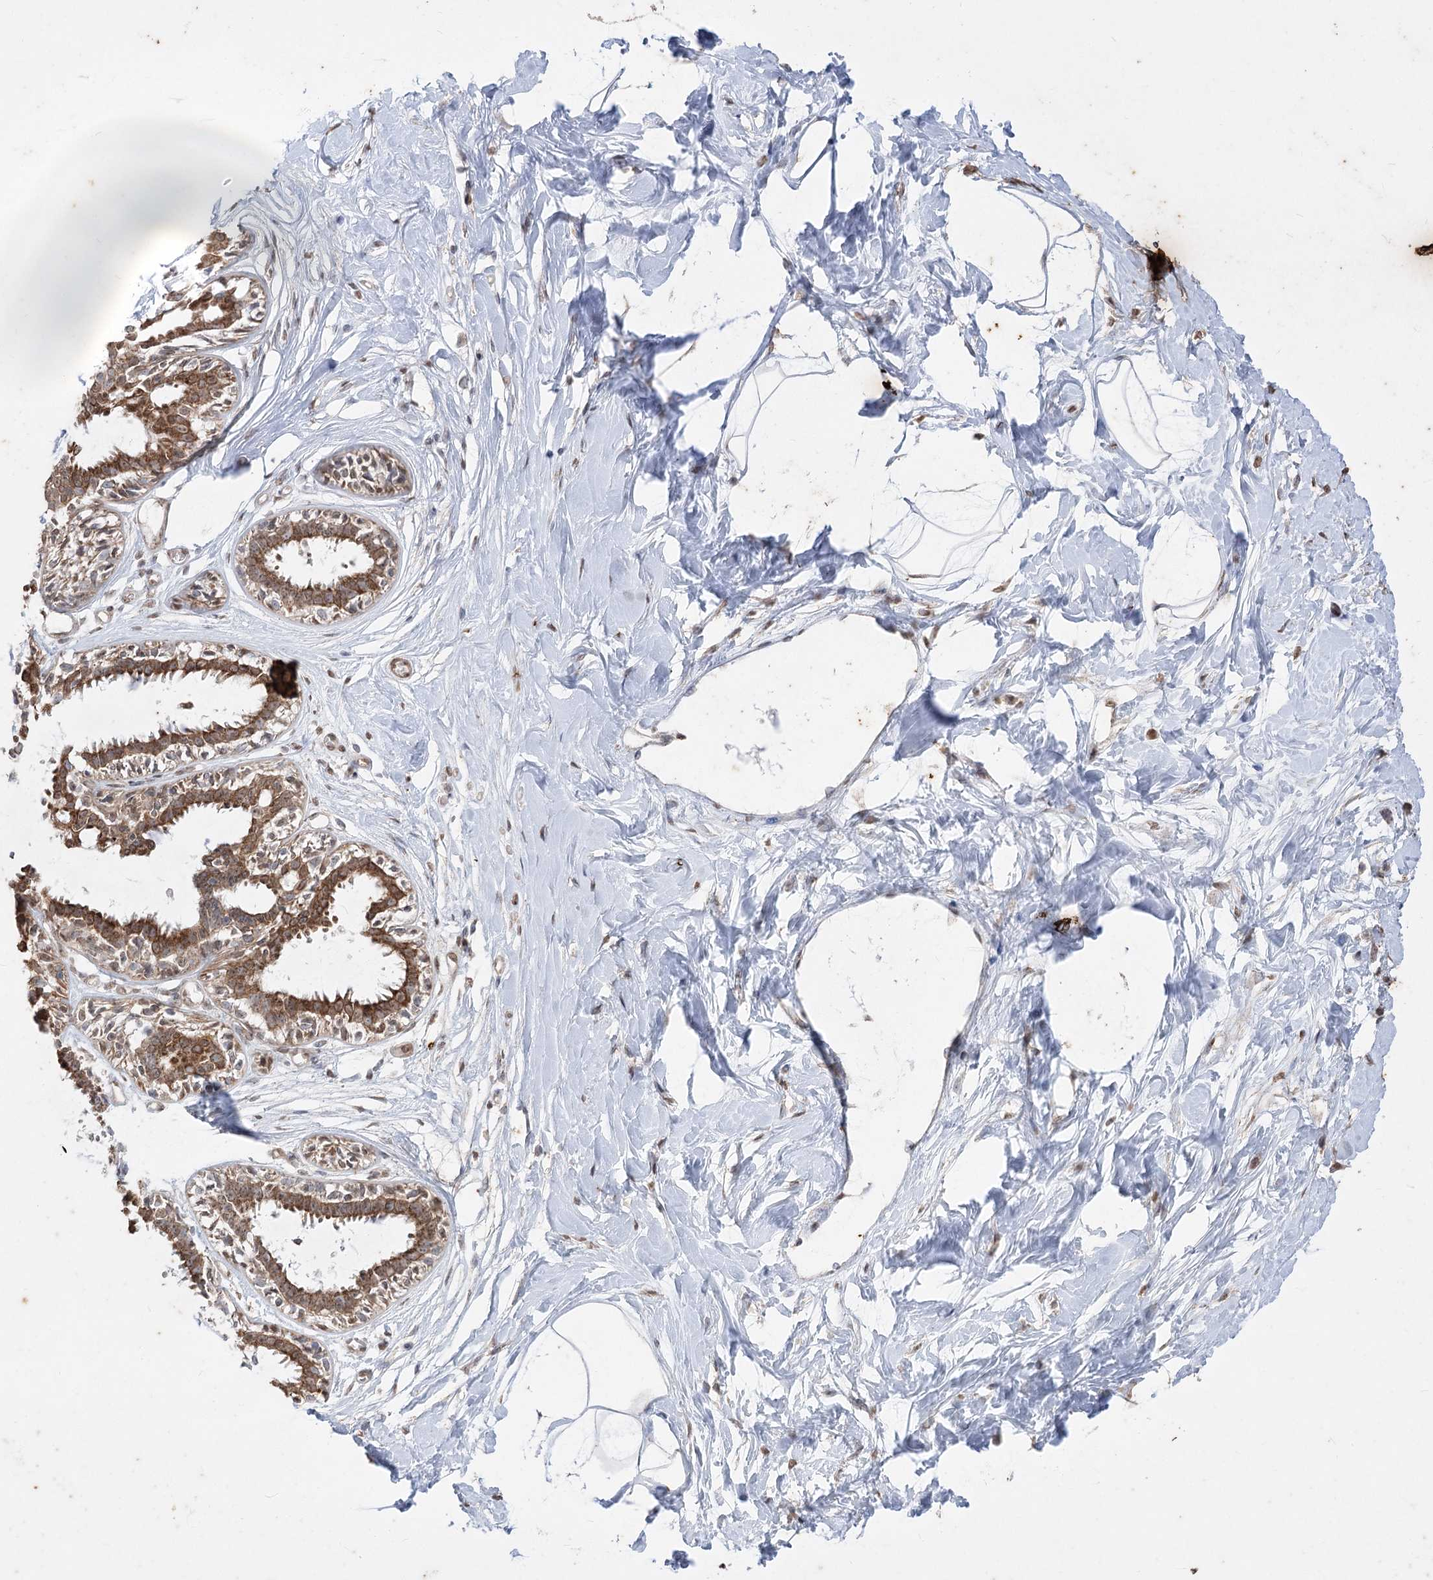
{"staining": {"intensity": "negative", "quantity": "none", "location": "none"}, "tissue": "breast", "cell_type": "Adipocytes", "image_type": "normal", "snomed": [{"axis": "morphology", "description": "Normal tissue, NOS"}, {"axis": "topography", "description": "Breast"}], "caption": "The immunohistochemistry photomicrograph has no significant positivity in adipocytes of breast.", "gene": "ZSCAN23", "patient": {"sex": "female", "age": 45}}